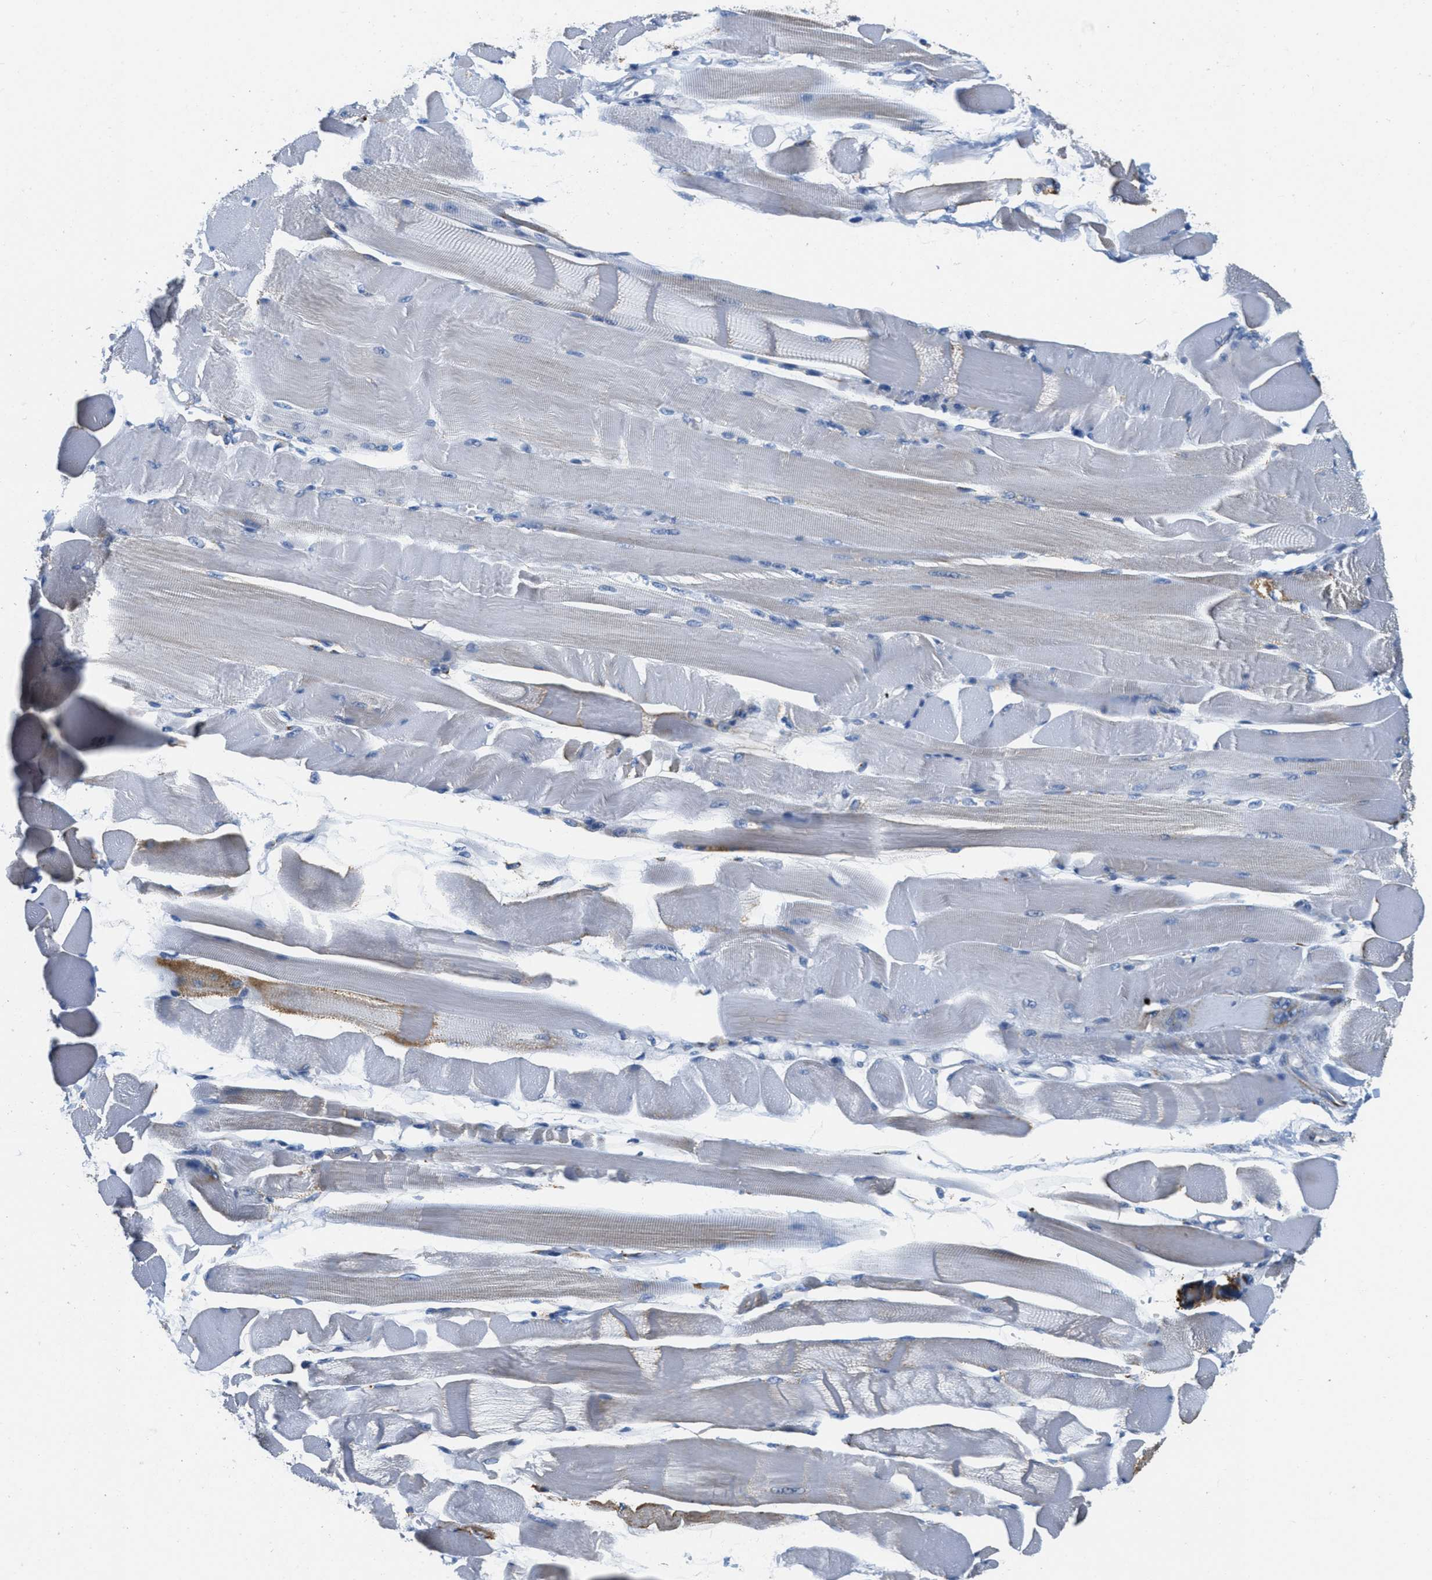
{"staining": {"intensity": "weak", "quantity": "<25%", "location": "cytoplasmic/membranous"}, "tissue": "skeletal muscle", "cell_type": "Myocytes", "image_type": "normal", "snomed": [{"axis": "morphology", "description": "Normal tissue, NOS"}, {"axis": "topography", "description": "Skeletal muscle"}, {"axis": "topography", "description": "Peripheral nerve tissue"}], "caption": "DAB (3,3'-diaminobenzidine) immunohistochemical staining of benign human skeletal muscle reveals no significant expression in myocytes.", "gene": "KCNJ5", "patient": {"sex": "female", "age": 84}}